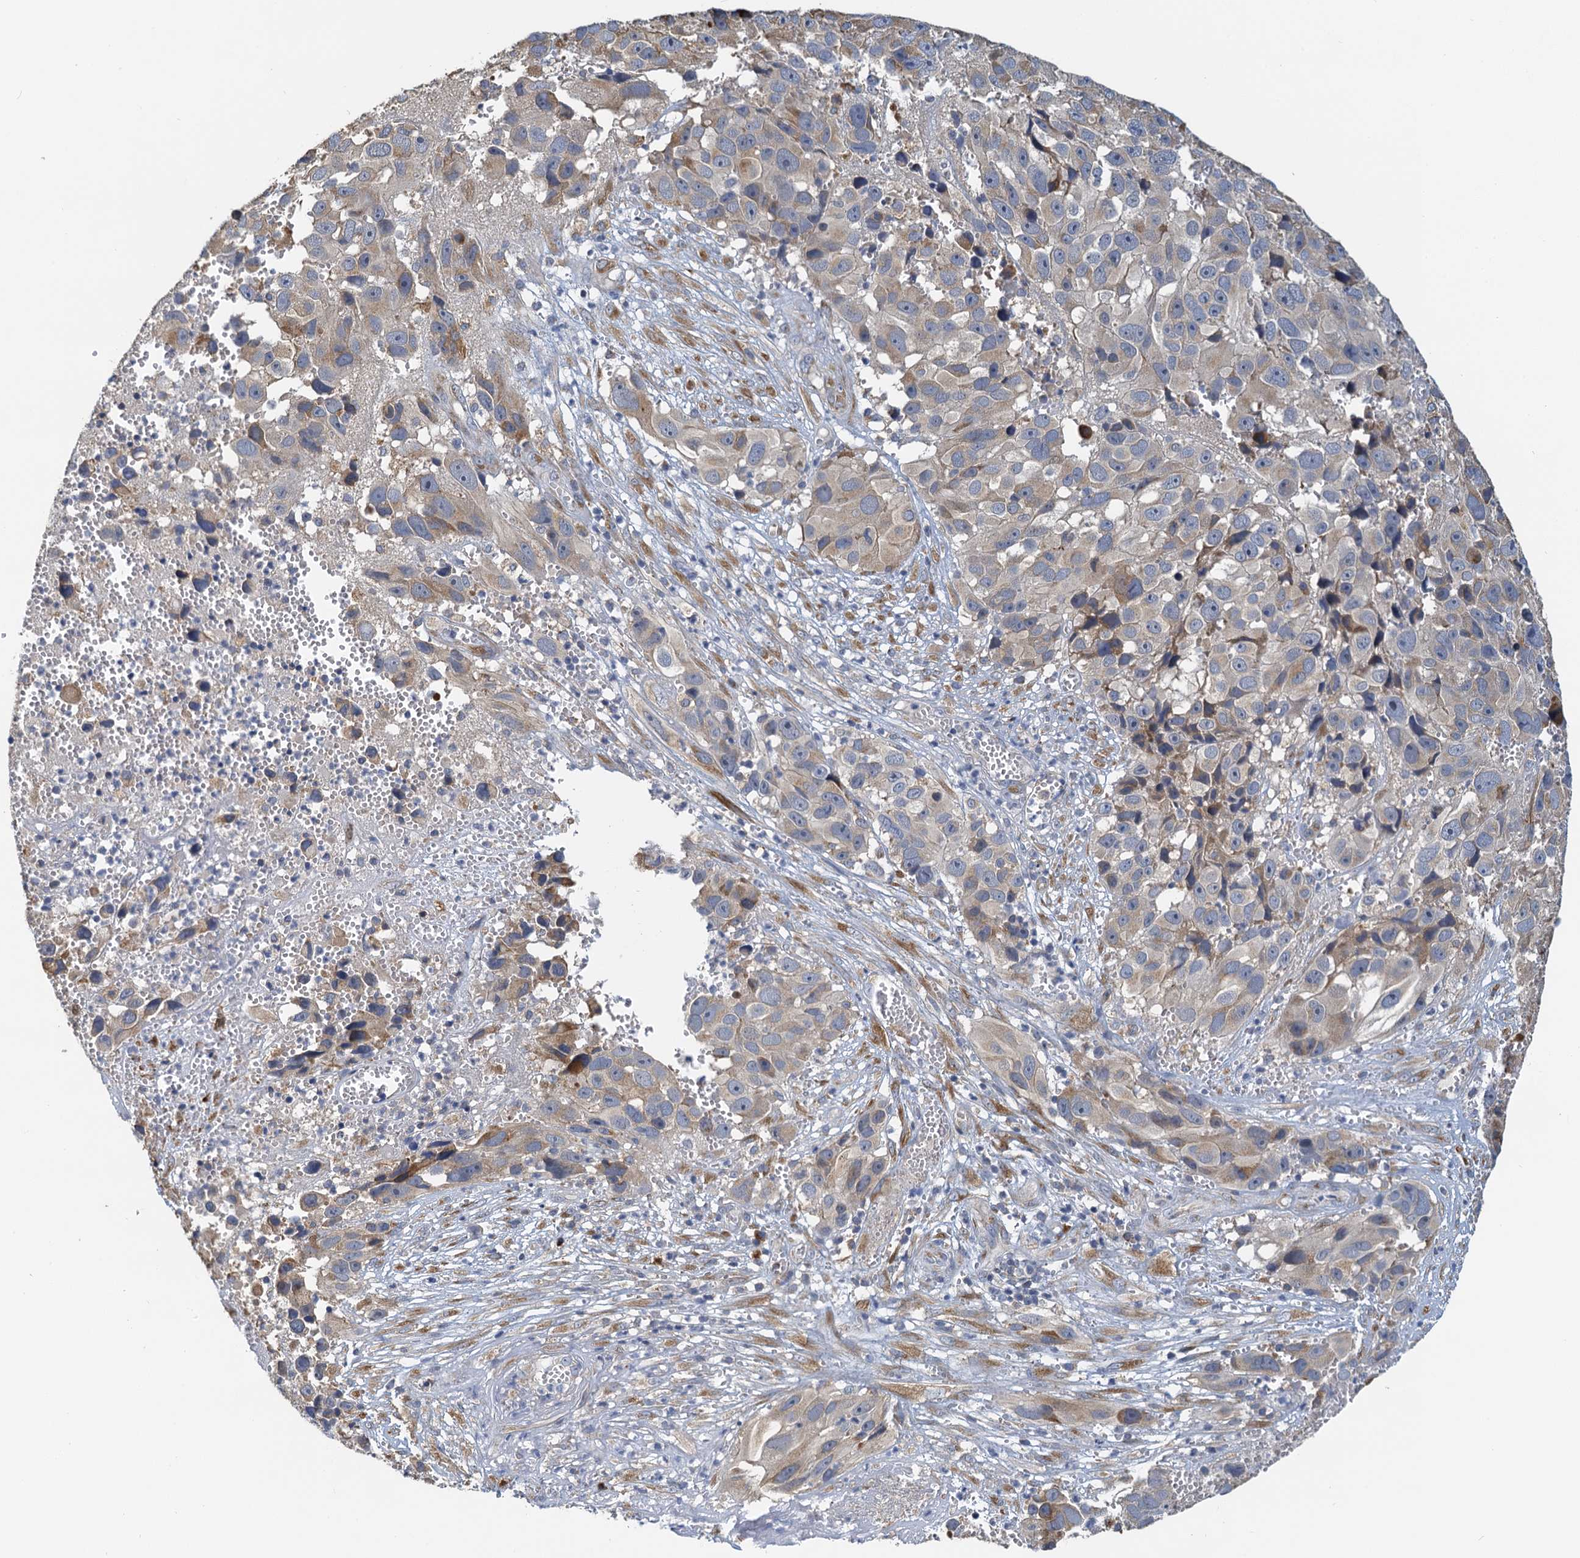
{"staining": {"intensity": "negative", "quantity": "none", "location": "none"}, "tissue": "melanoma", "cell_type": "Tumor cells", "image_type": "cancer", "snomed": [{"axis": "morphology", "description": "Malignant melanoma, NOS"}, {"axis": "topography", "description": "Skin"}], "caption": "Immunohistochemical staining of melanoma displays no significant expression in tumor cells. (DAB immunohistochemistry (IHC) with hematoxylin counter stain).", "gene": "NKAPD1", "patient": {"sex": "male", "age": 84}}